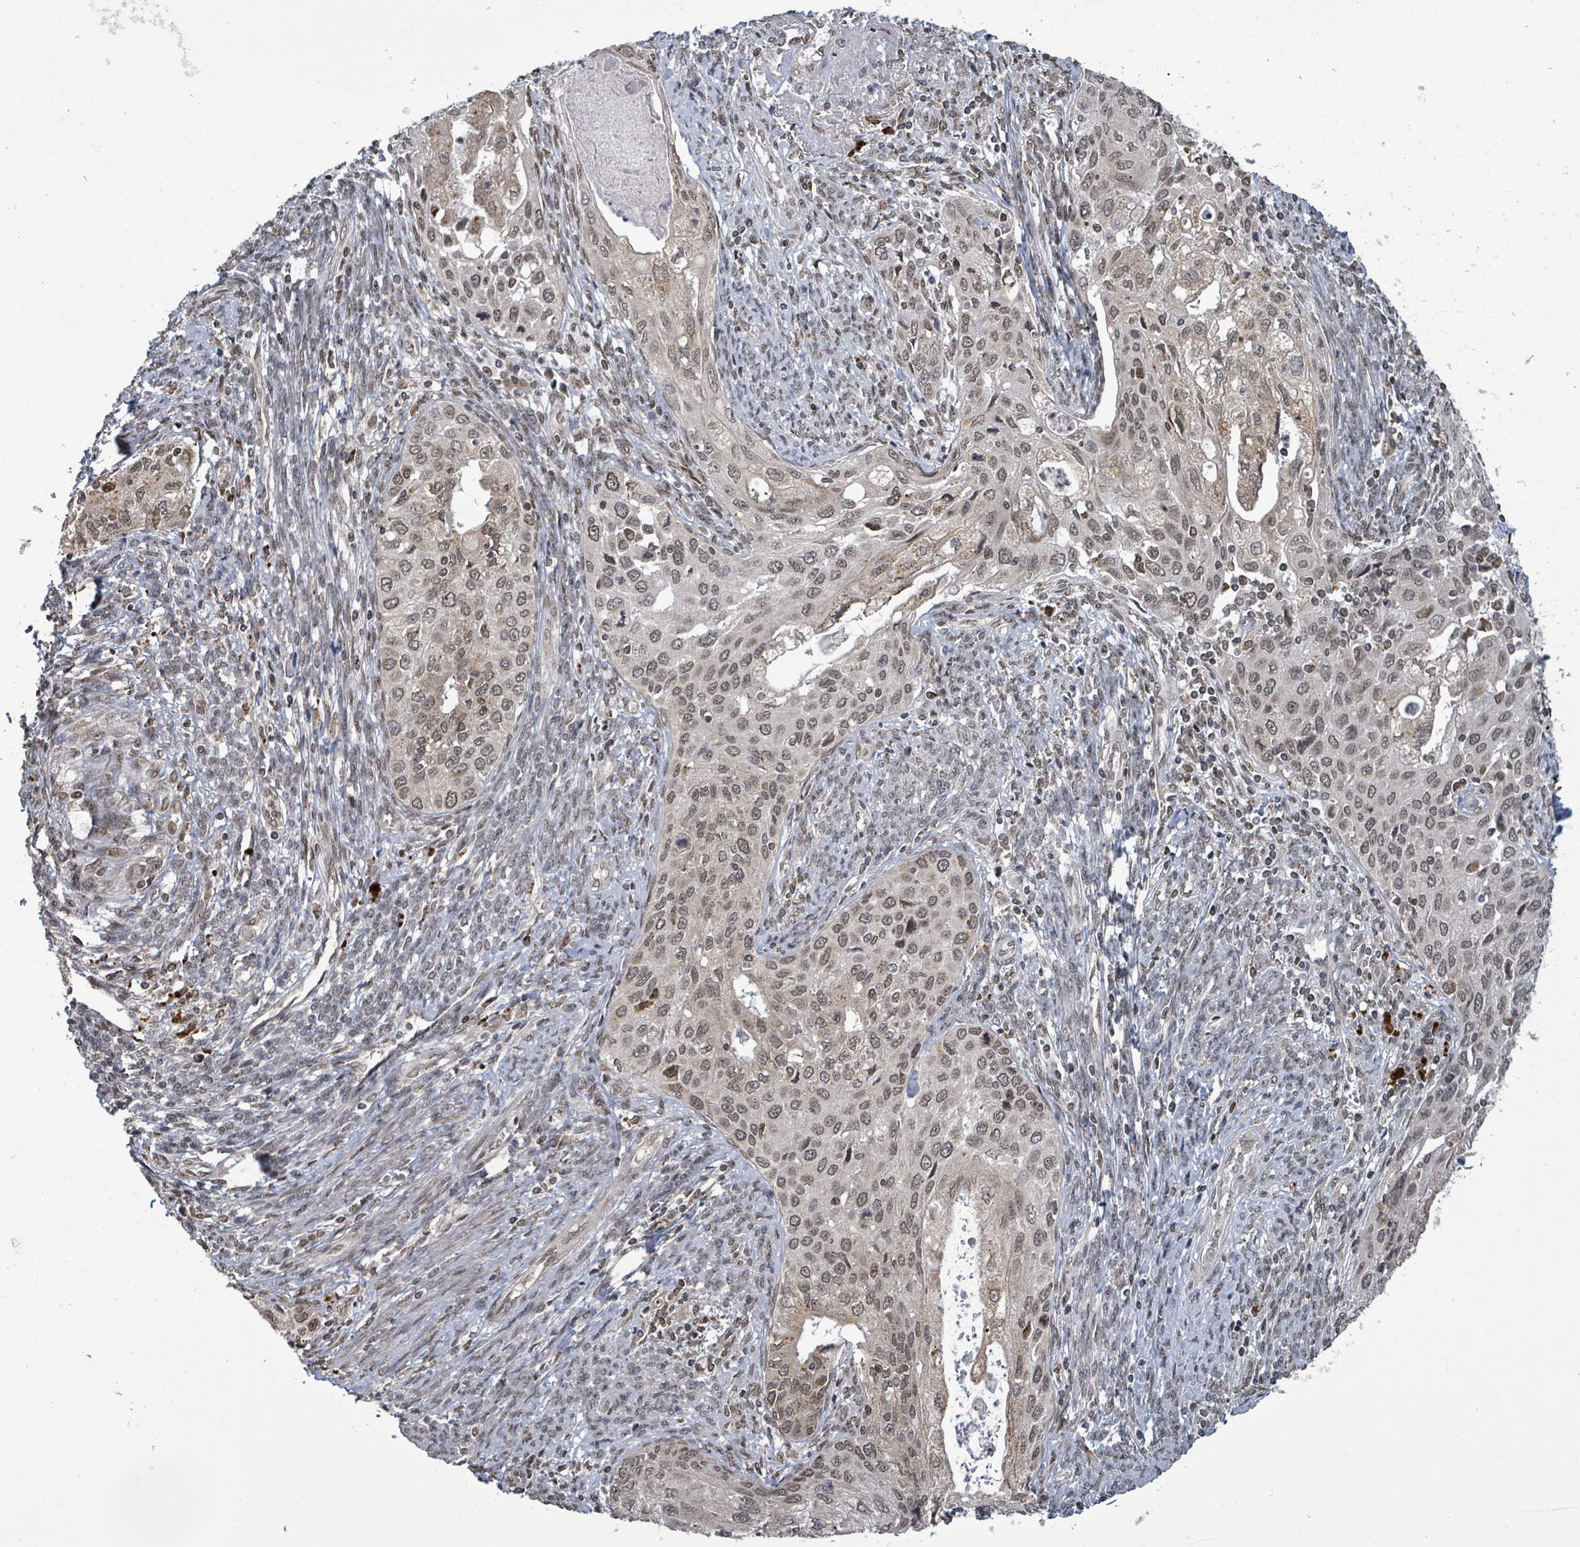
{"staining": {"intensity": "moderate", "quantity": ">75%", "location": "nuclear"}, "tissue": "cervical cancer", "cell_type": "Tumor cells", "image_type": "cancer", "snomed": [{"axis": "morphology", "description": "Squamous cell carcinoma, NOS"}, {"axis": "topography", "description": "Cervix"}], "caption": "DAB immunohistochemical staining of cervical cancer (squamous cell carcinoma) displays moderate nuclear protein positivity in approximately >75% of tumor cells.", "gene": "SBF2", "patient": {"sex": "female", "age": 67}}